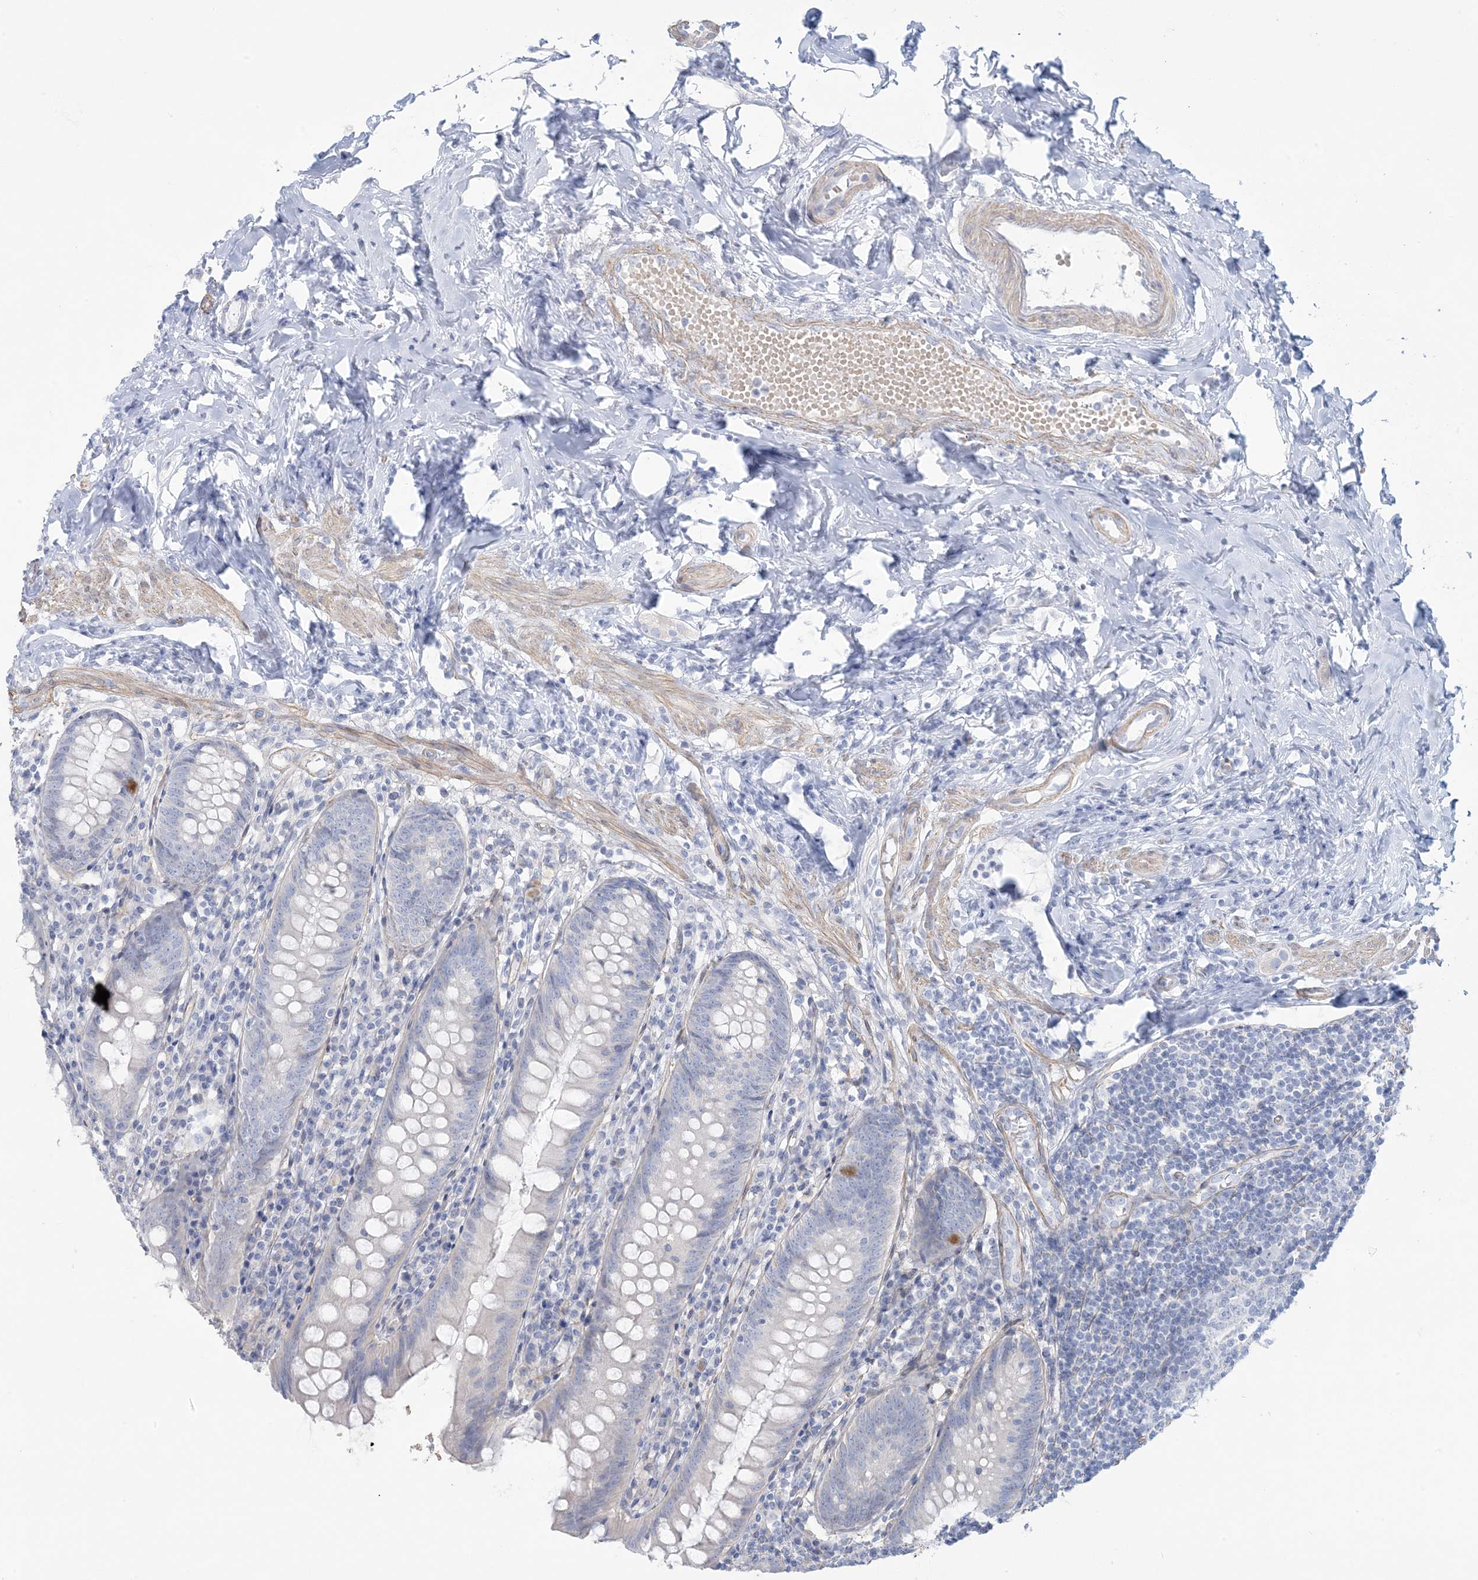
{"staining": {"intensity": "negative", "quantity": "none", "location": "none"}, "tissue": "appendix", "cell_type": "Glandular cells", "image_type": "normal", "snomed": [{"axis": "morphology", "description": "Normal tissue, NOS"}, {"axis": "topography", "description": "Appendix"}], "caption": "An immunohistochemistry (IHC) histopathology image of unremarkable appendix is shown. There is no staining in glandular cells of appendix. (IHC, brightfield microscopy, high magnification).", "gene": "AGXT", "patient": {"sex": "female", "age": 54}}